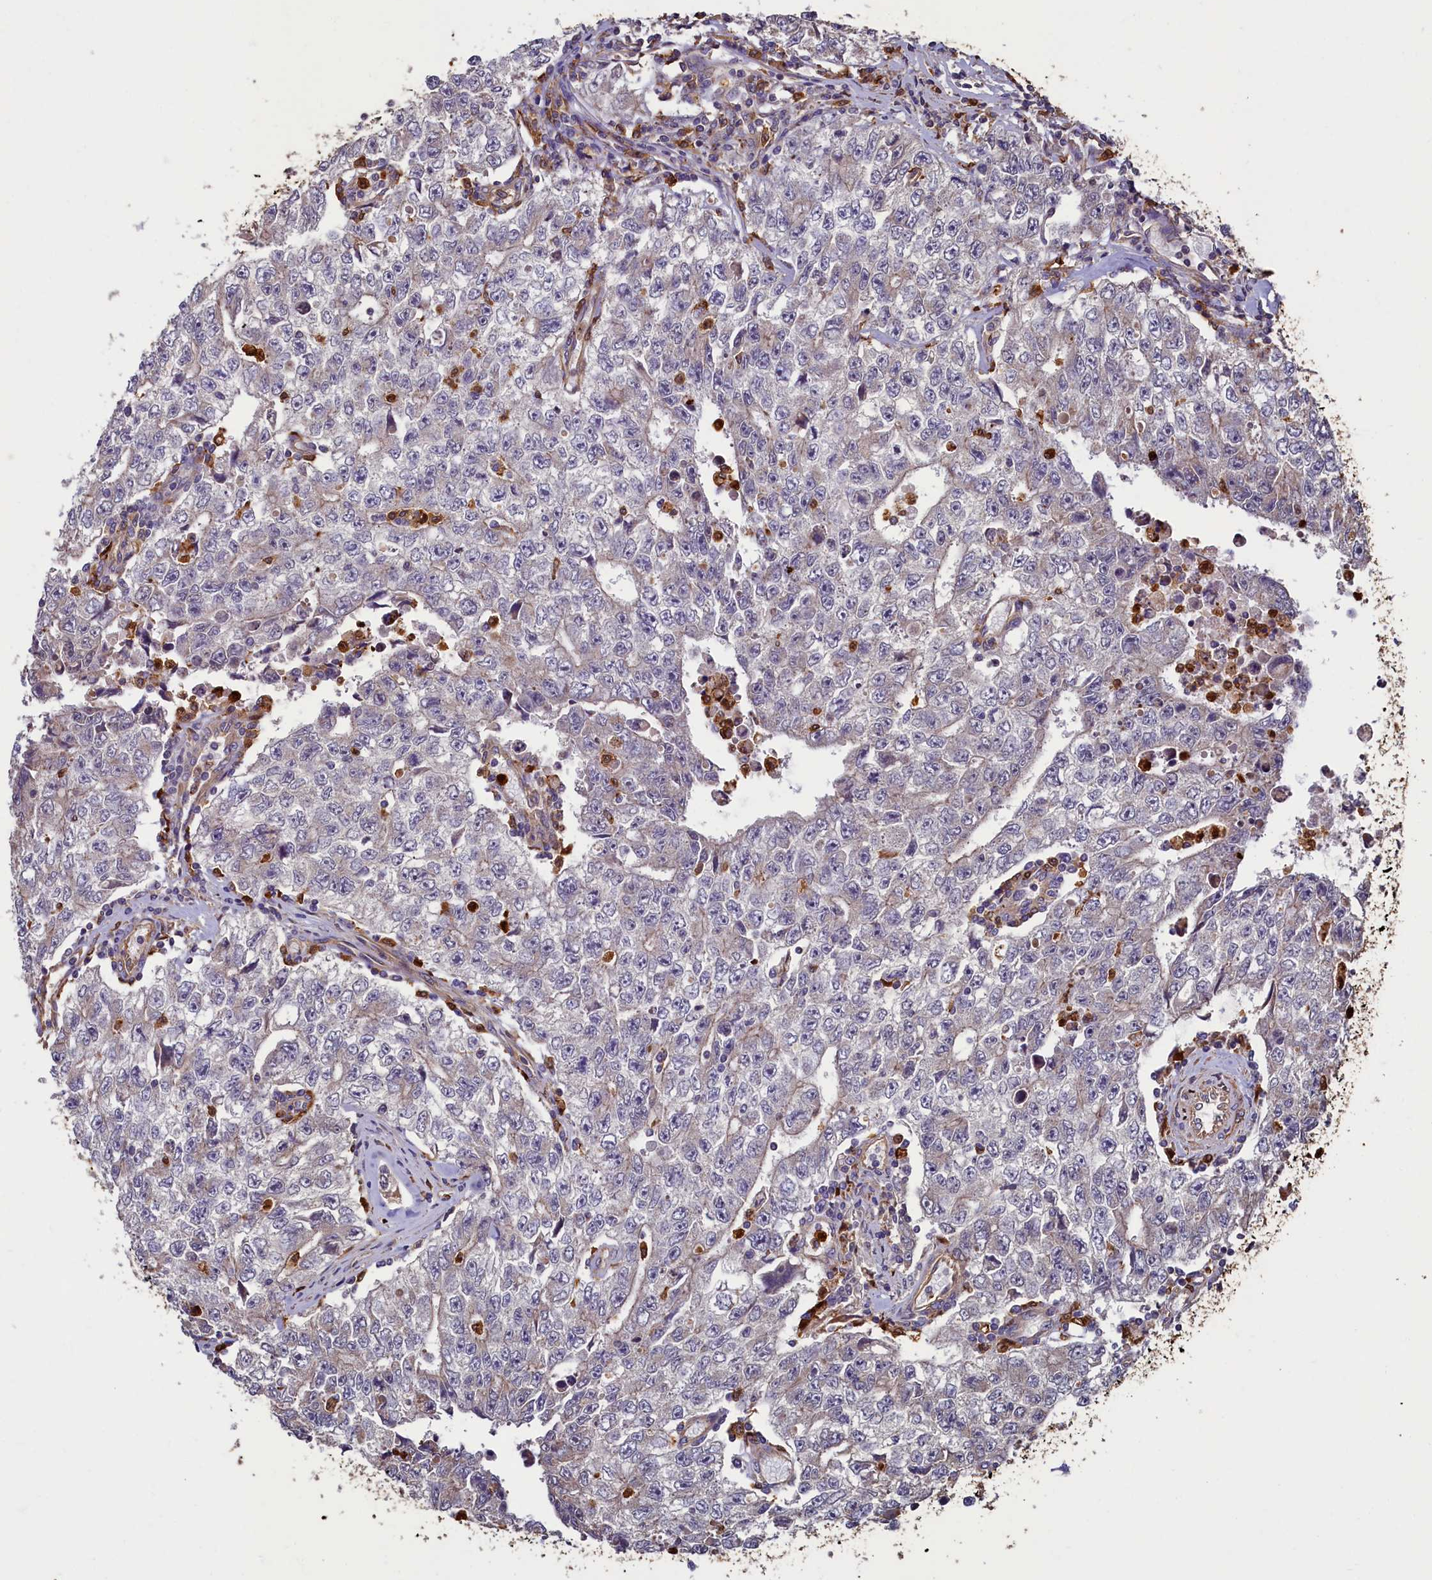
{"staining": {"intensity": "negative", "quantity": "none", "location": "none"}, "tissue": "testis cancer", "cell_type": "Tumor cells", "image_type": "cancer", "snomed": [{"axis": "morphology", "description": "Carcinoma, Embryonal, NOS"}, {"axis": "topography", "description": "Testis"}], "caption": "A high-resolution photomicrograph shows immunohistochemistry staining of testis cancer (embryonal carcinoma), which displays no significant positivity in tumor cells.", "gene": "CCDC102B", "patient": {"sex": "male", "age": 17}}